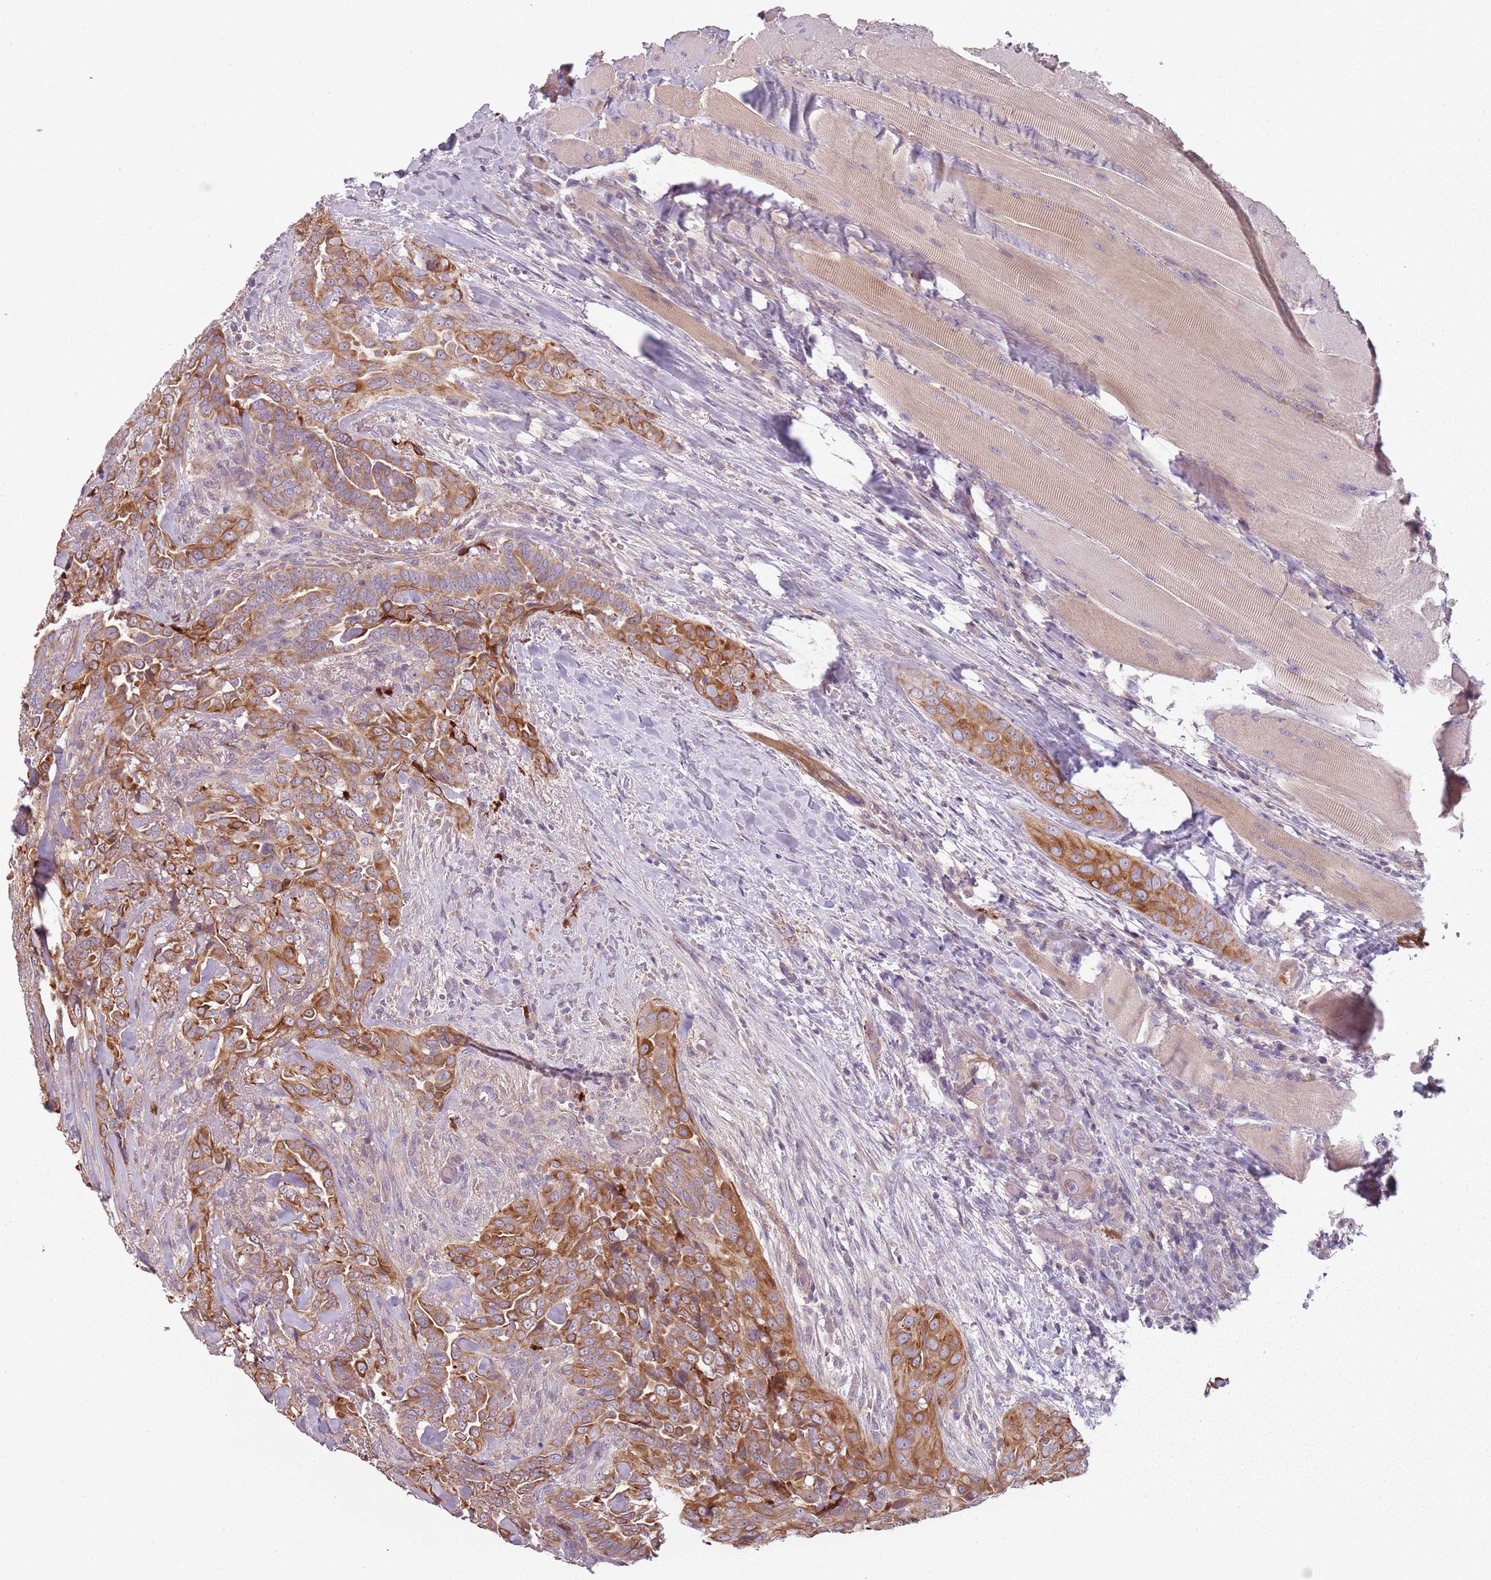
{"staining": {"intensity": "moderate", "quantity": ">75%", "location": "cytoplasmic/membranous"}, "tissue": "thyroid cancer", "cell_type": "Tumor cells", "image_type": "cancer", "snomed": [{"axis": "morphology", "description": "Papillary adenocarcinoma, NOS"}, {"axis": "topography", "description": "Thyroid gland"}], "caption": "Immunohistochemical staining of human thyroid papillary adenocarcinoma demonstrates medium levels of moderate cytoplasmic/membranous protein positivity in approximately >75% of tumor cells. (brown staining indicates protein expression, while blue staining denotes nuclei).", "gene": "TLCD2", "patient": {"sex": "male", "age": 61}}